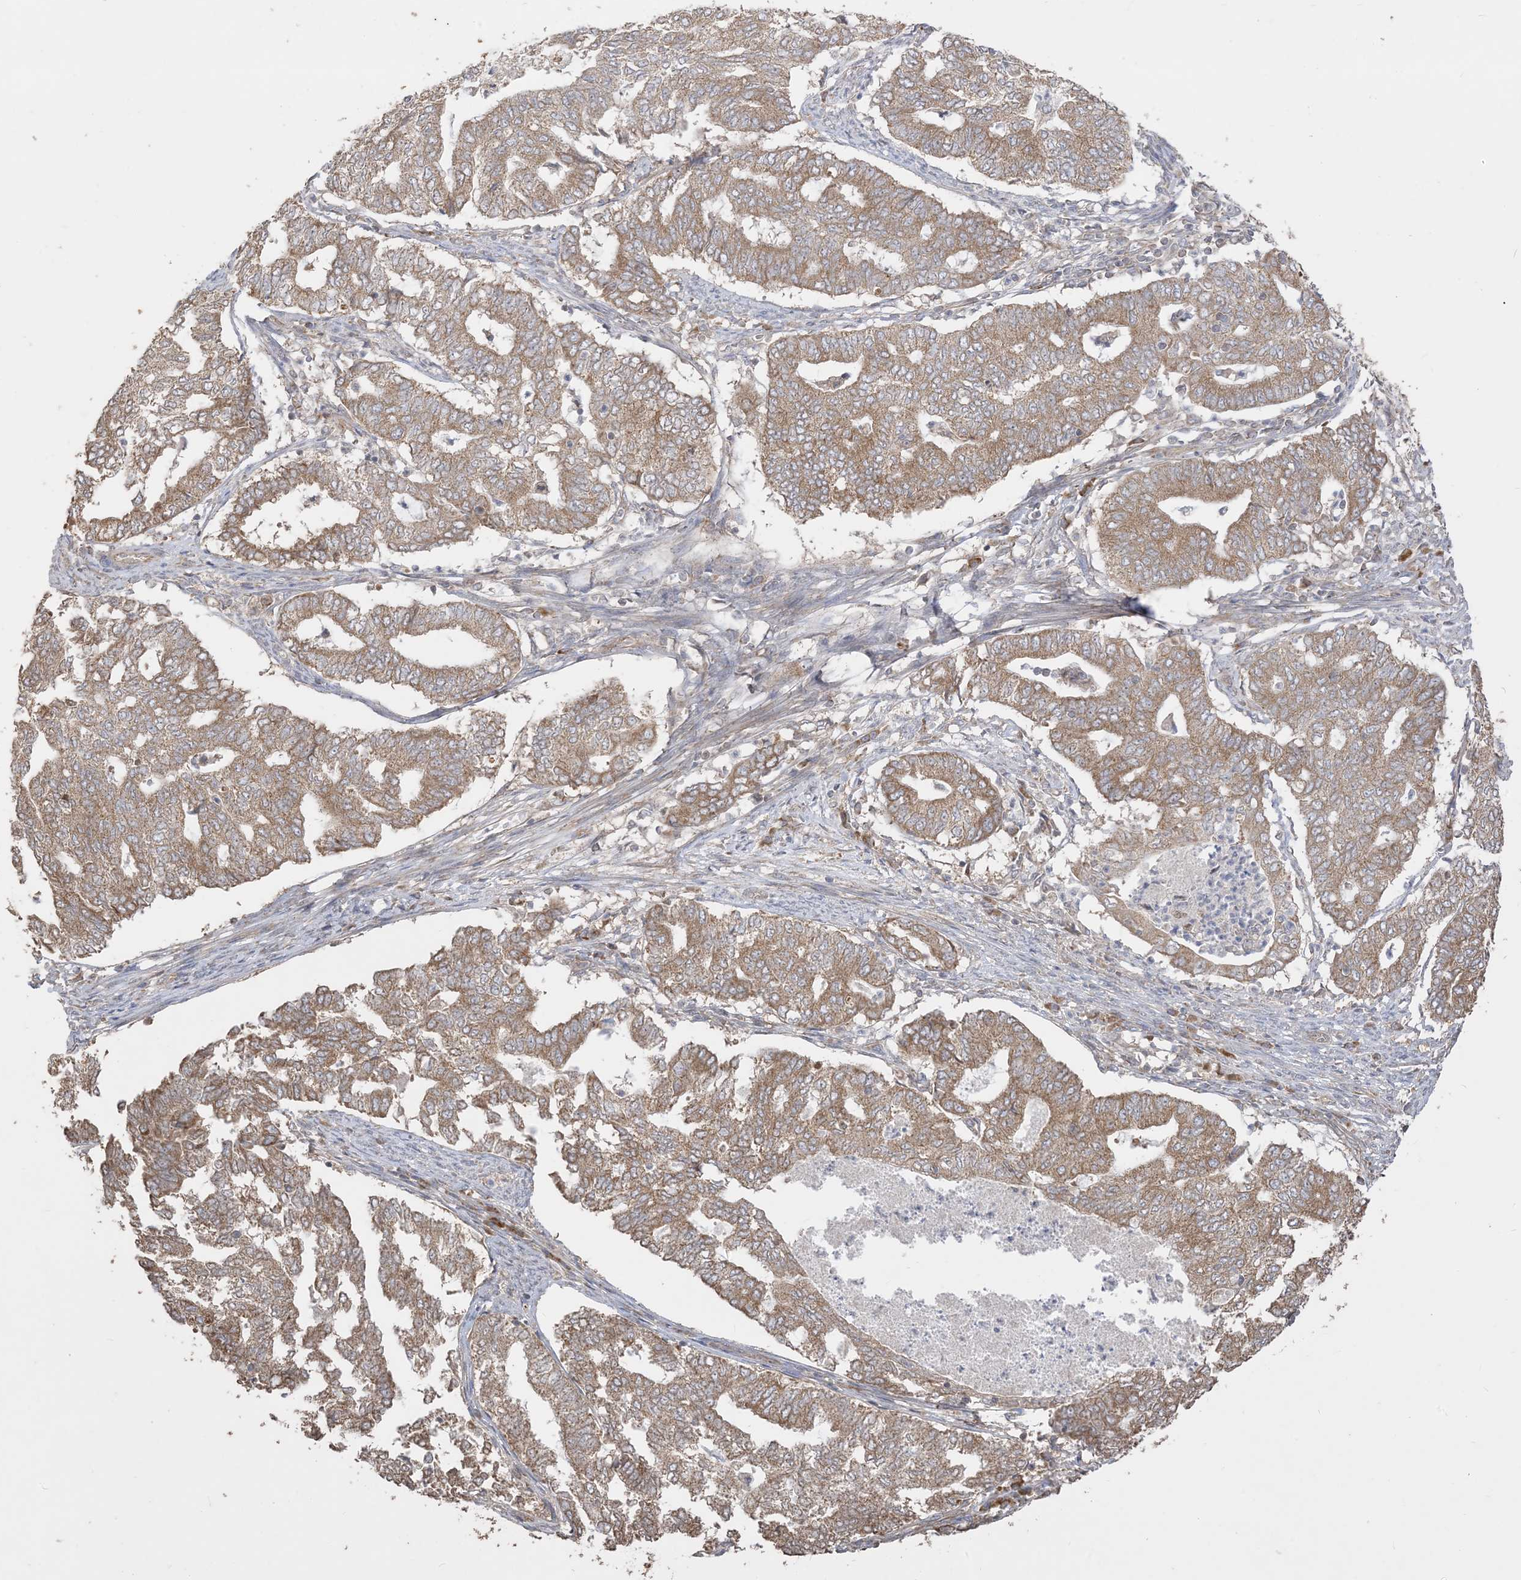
{"staining": {"intensity": "strong", "quantity": ">75%", "location": "cytoplasmic/membranous"}, "tissue": "endometrial cancer", "cell_type": "Tumor cells", "image_type": "cancer", "snomed": [{"axis": "morphology", "description": "Adenocarcinoma, NOS"}, {"axis": "topography", "description": "Endometrium"}], "caption": "Protein expression by immunohistochemistry displays strong cytoplasmic/membranous positivity in approximately >75% of tumor cells in endometrial cancer (adenocarcinoma).", "gene": "SIRT3", "patient": {"sex": "female", "age": 79}}